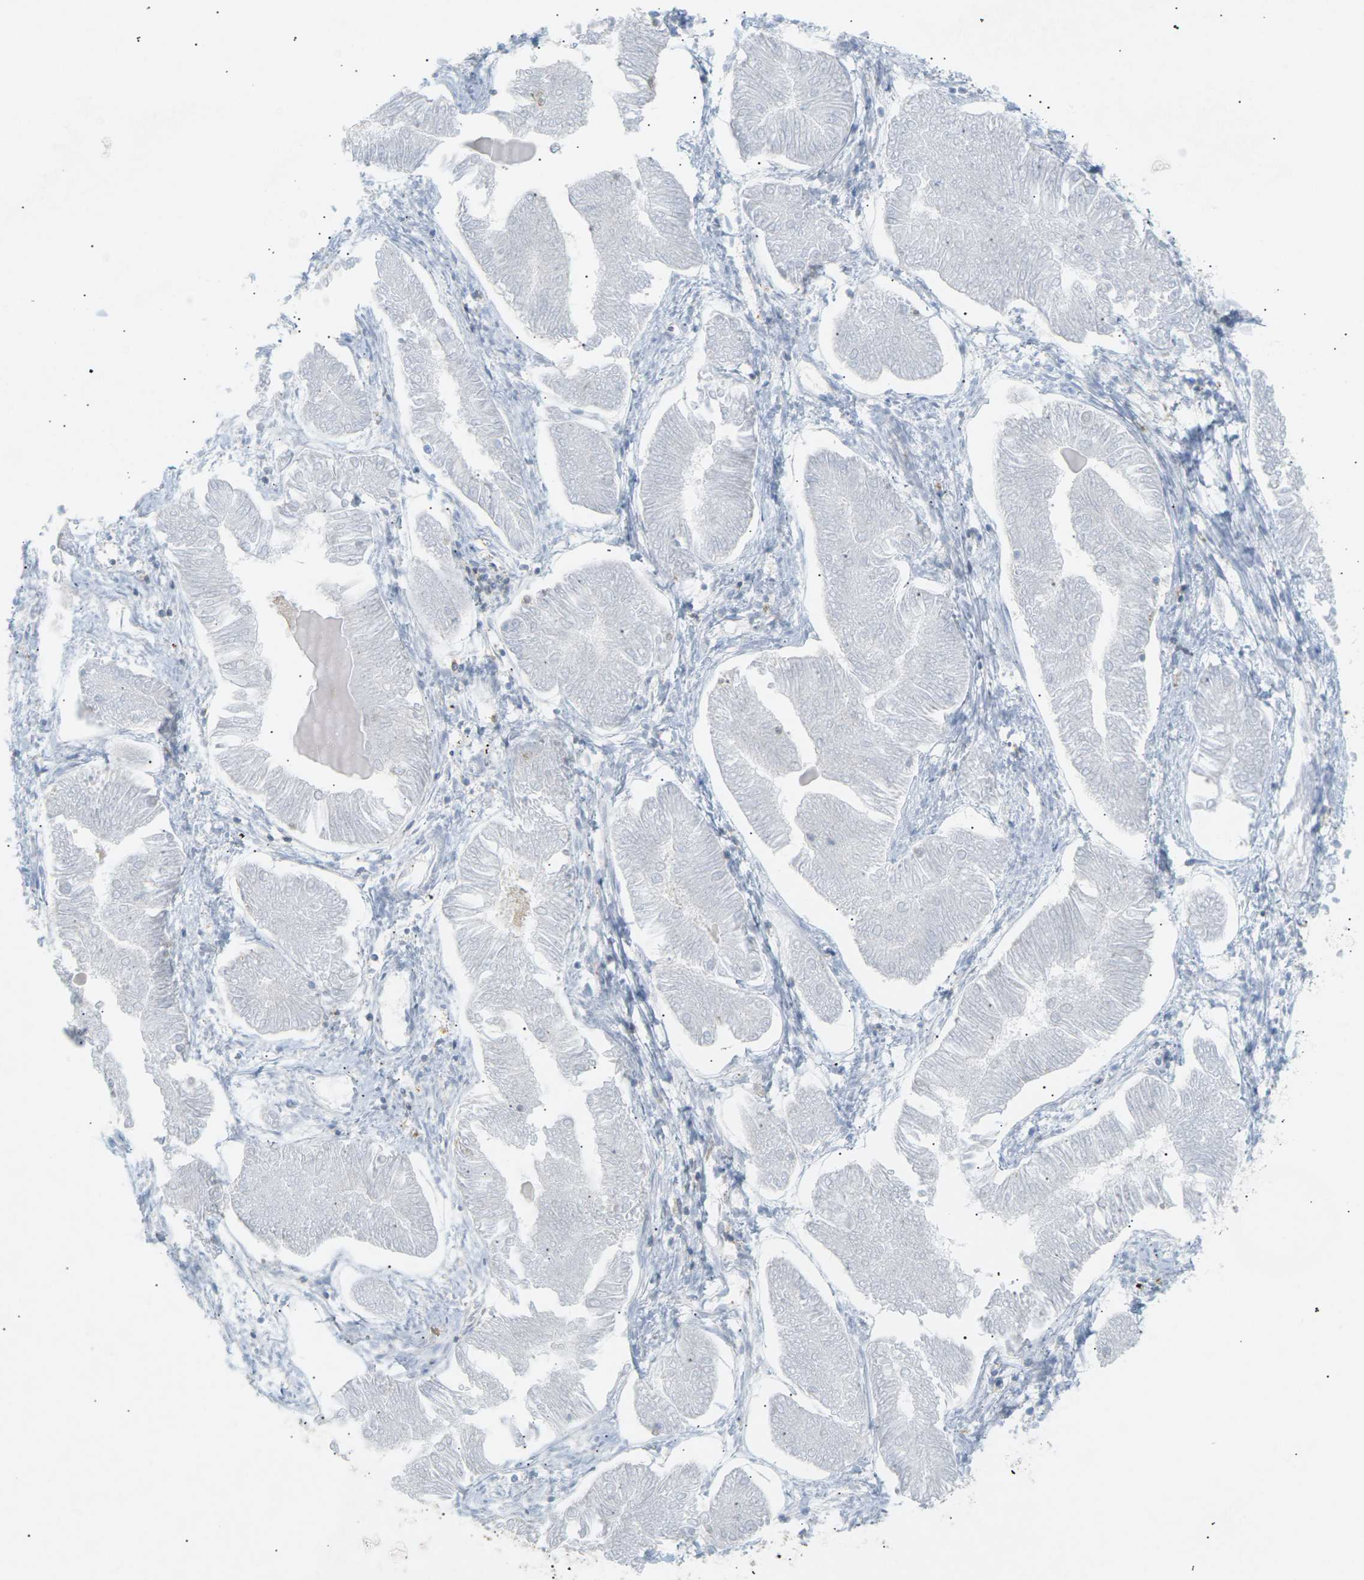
{"staining": {"intensity": "negative", "quantity": "none", "location": "none"}, "tissue": "endometrial cancer", "cell_type": "Tumor cells", "image_type": "cancer", "snomed": [{"axis": "morphology", "description": "Adenocarcinoma, NOS"}, {"axis": "topography", "description": "Endometrium"}], "caption": "High magnification brightfield microscopy of endometrial cancer stained with DAB (3,3'-diaminobenzidine) (brown) and counterstained with hematoxylin (blue): tumor cells show no significant expression.", "gene": "LIME1", "patient": {"sex": "female", "age": 53}}